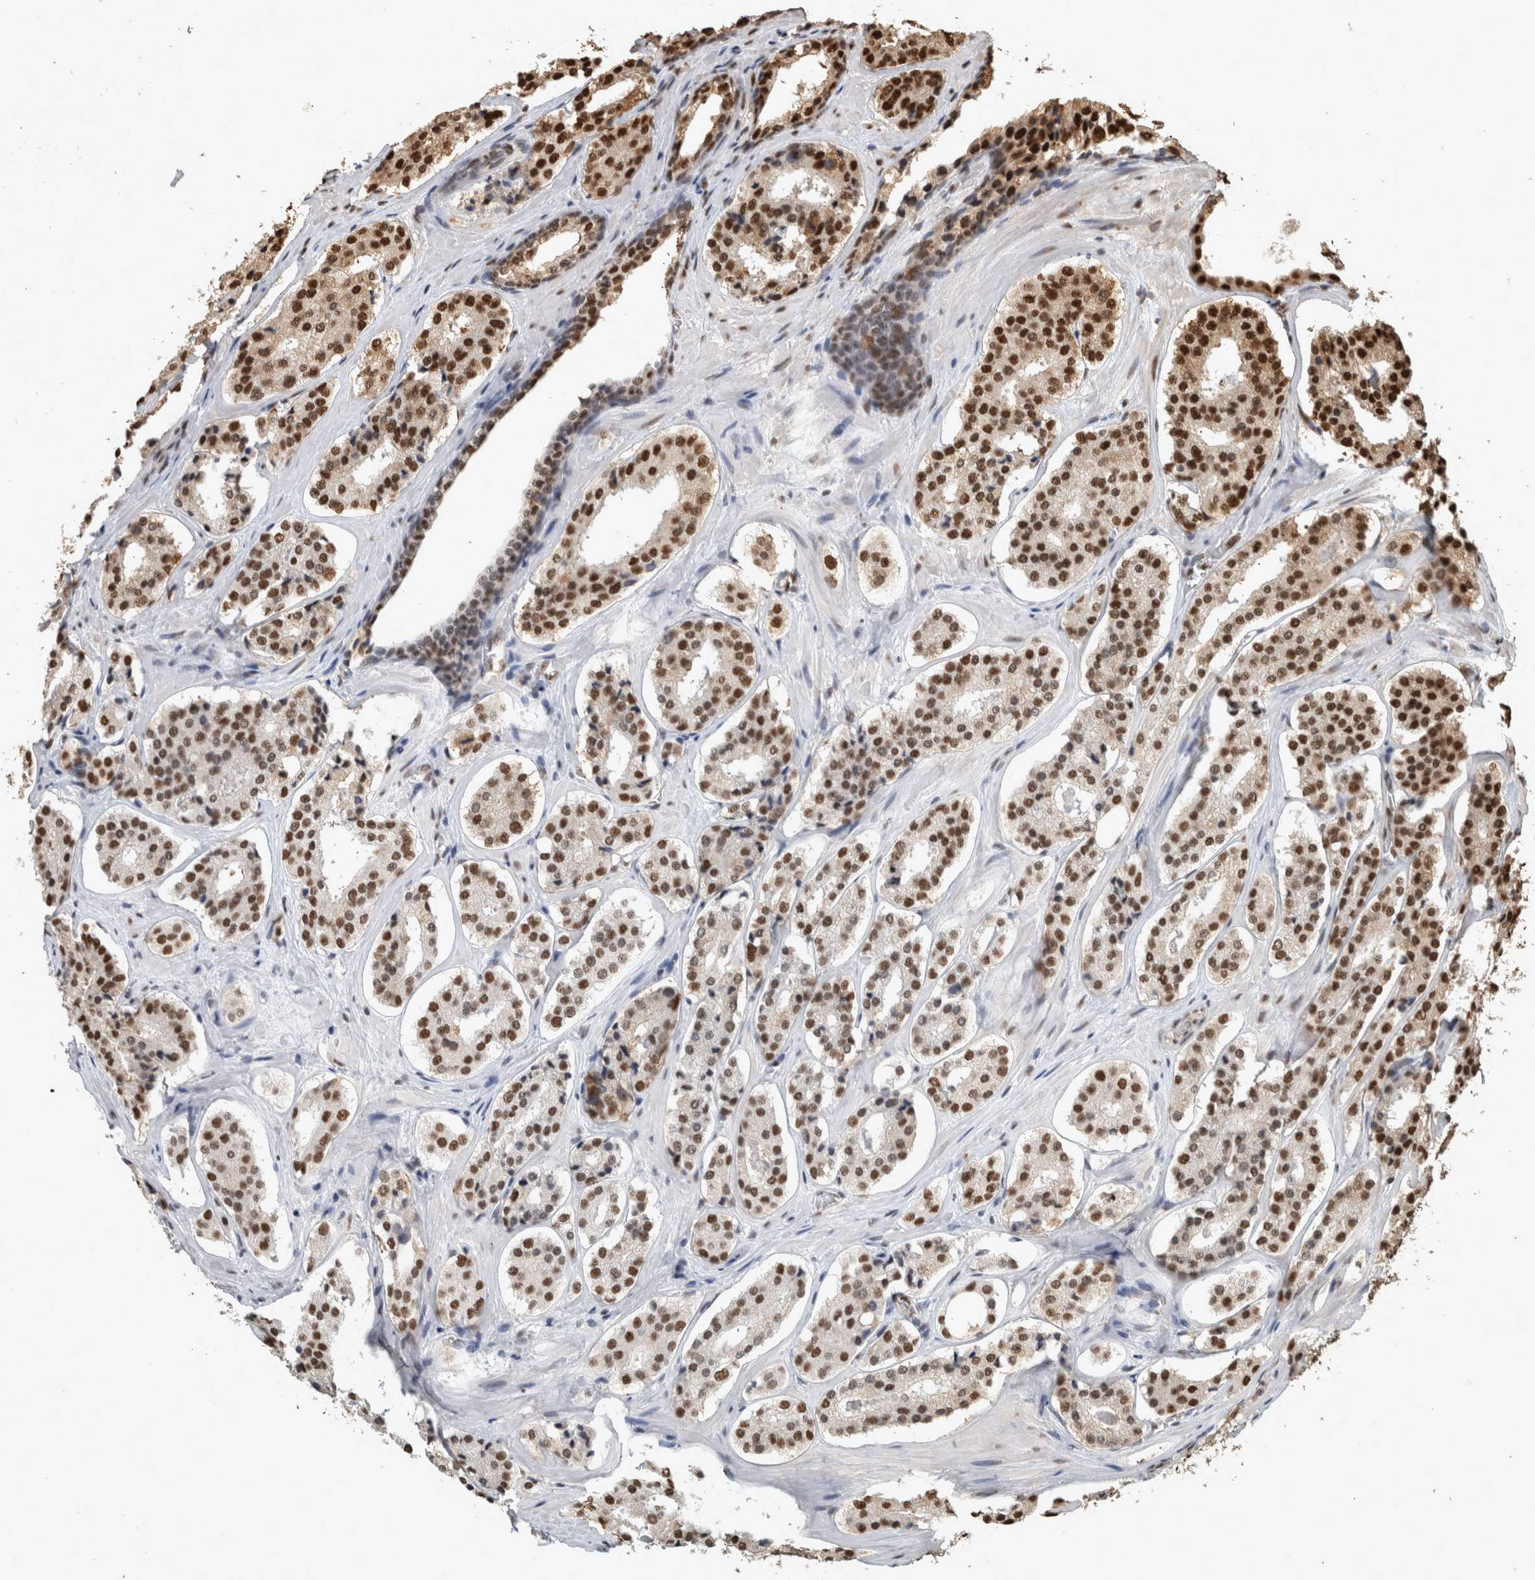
{"staining": {"intensity": "strong", "quantity": ">75%", "location": "nuclear"}, "tissue": "prostate cancer", "cell_type": "Tumor cells", "image_type": "cancer", "snomed": [{"axis": "morphology", "description": "Adenocarcinoma, High grade"}, {"axis": "topography", "description": "Prostate"}], "caption": "This is a histology image of immunohistochemistry (IHC) staining of prostate high-grade adenocarcinoma, which shows strong positivity in the nuclear of tumor cells.", "gene": "RAD50", "patient": {"sex": "male", "age": 60}}